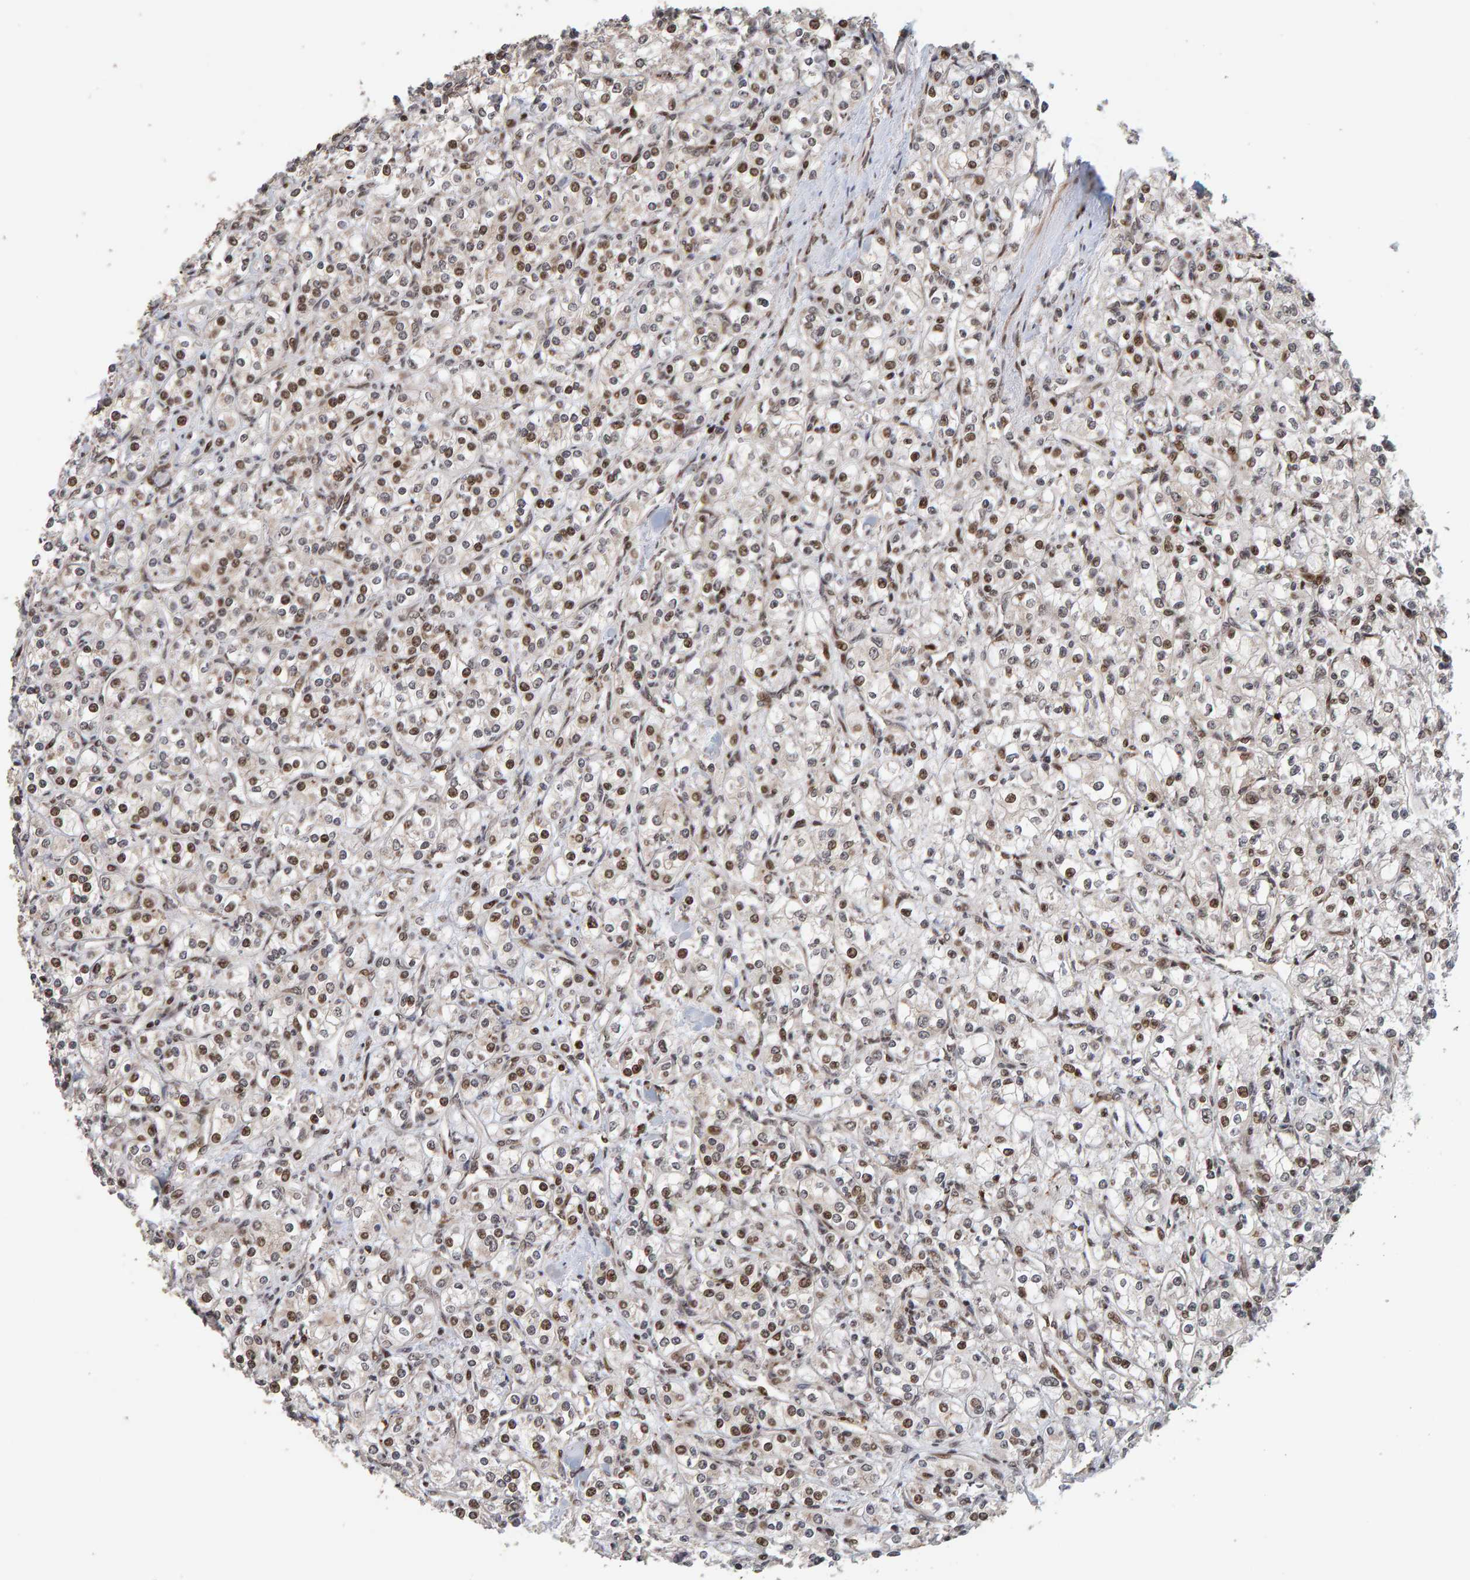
{"staining": {"intensity": "moderate", "quantity": "25%-75%", "location": "nuclear"}, "tissue": "renal cancer", "cell_type": "Tumor cells", "image_type": "cancer", "snomed": [{"axis": "morphology", "description": "Adenocarcinoma, NOS"}, {"axis": "topography", "description": "Kidney"}], "caption": "Immunohistochemical staining of renal cancer reveals medium levels of moderate nuclear protein positivity in approximately 25%-75% of tumor cells.", "gene": "CHD4", "patient": {"sex": "male", "age": 77}}